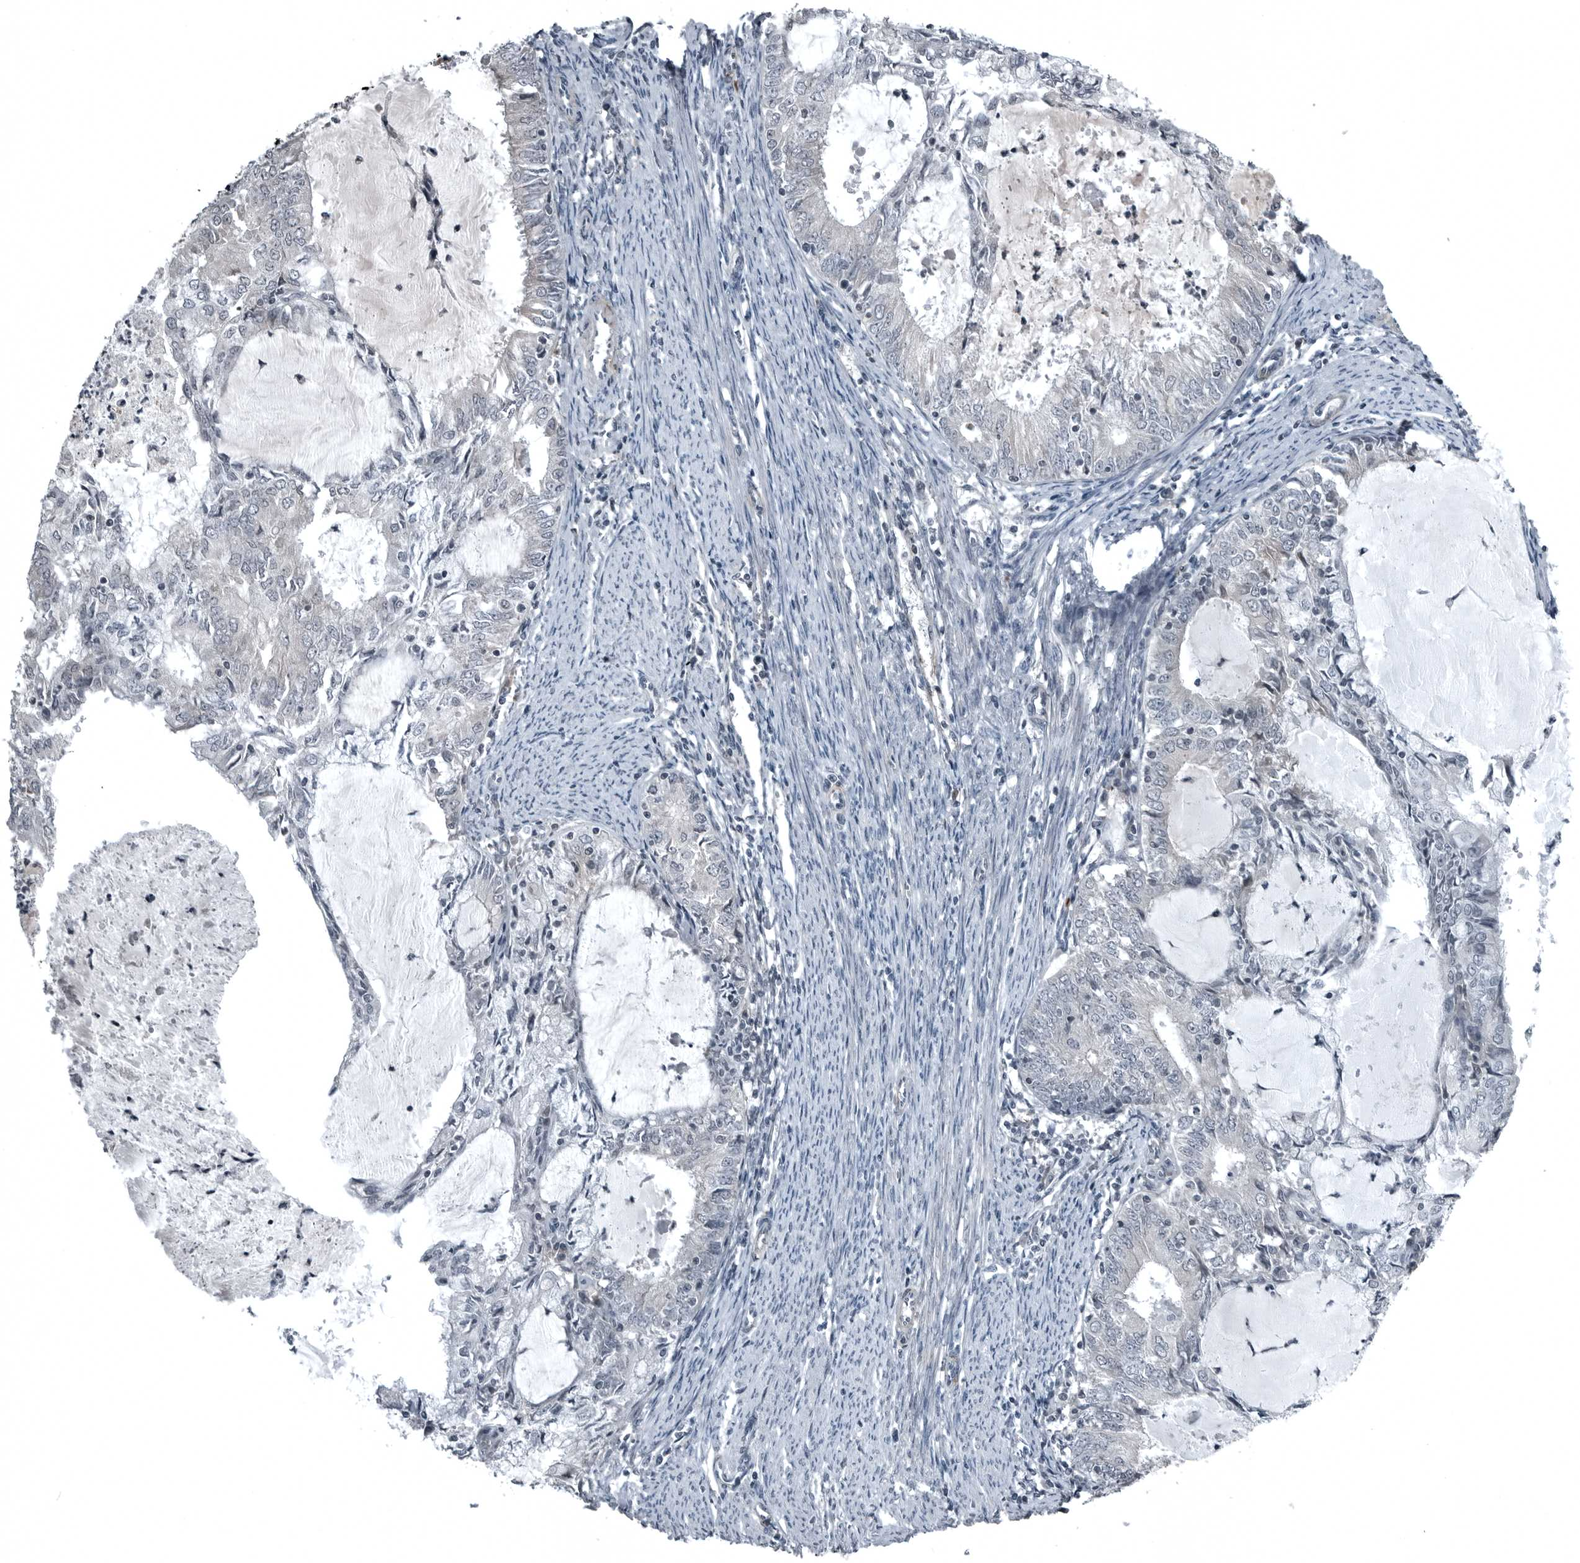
{"staining": {"intensity": "negative", "quantity": "none", "location": "none"}, "tissue": "endometrial cancer", "cell_type": "Tumor cells", "image_type": "cancer", "snomed": [{"axis": "morphology", "description": "Adenocarcinoma, NOS"}, {"axis": "topography", "description": "Endometrium"}], "caption": "DAB immunohistochemical staining of endometrial cancer demonstrates no significant positivity in tumor cells. (DAB IHC visualized using brightfield microscopy, high magnification).", "gene": "GAK", "patient": {"sex": "female", "age": 57}}